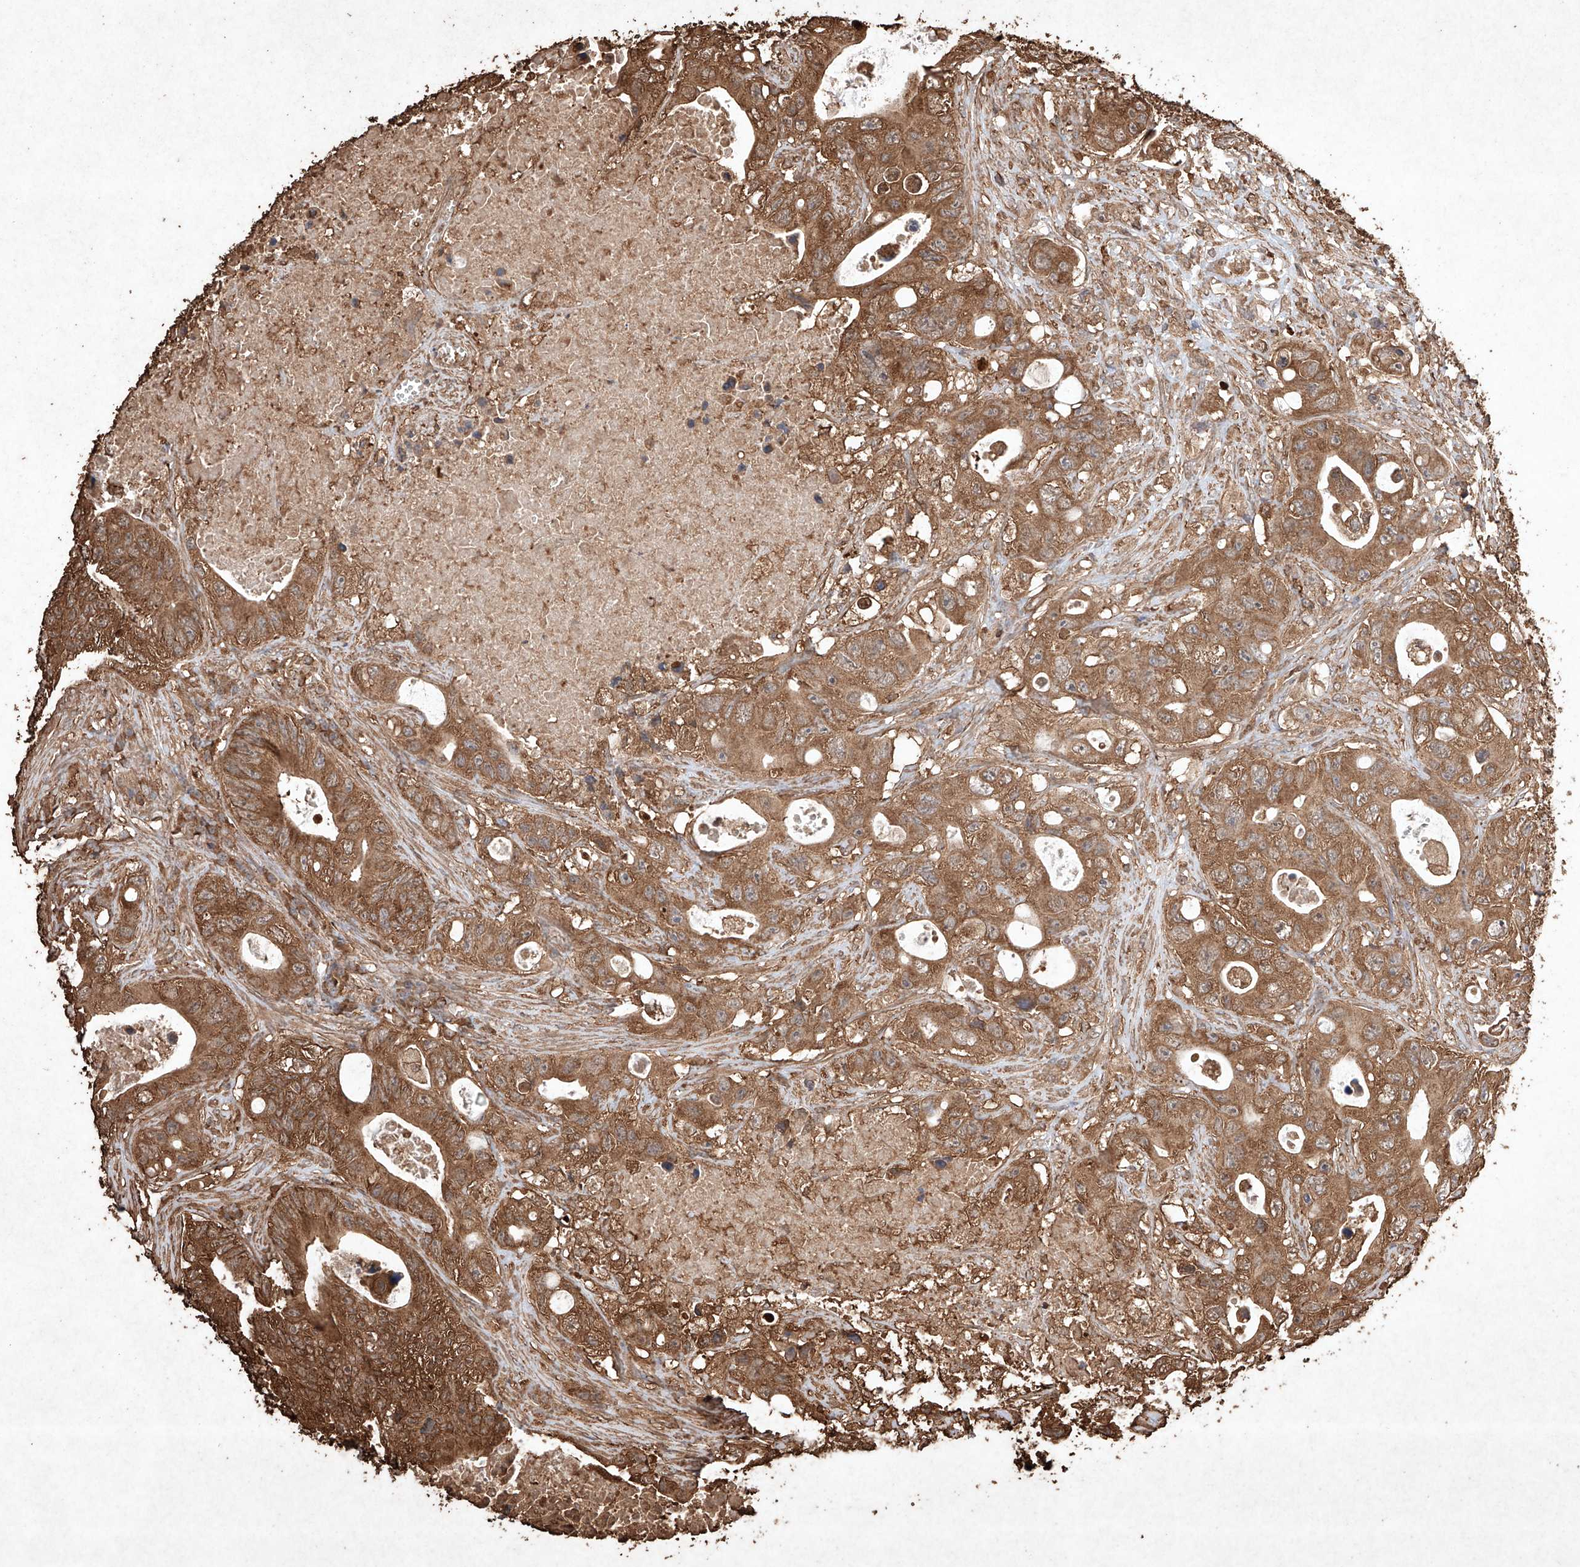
{"staining": {"intensity": "strong", "quantity": ">75%", "location": "cytoplasmic/membranous"}, "tissue": "colorectal cancer", "cell_type": "Tumor cells", "image_type": "cancer", "snomed": [{"axis": "morphology", "description": "Adenocarcinoma, NOS"}, {"axis": "topography", "description": "Colon"}], "caption": "A brown stain highlights strong cytoplasmic/membranous staining of a protein in human colorectal adenocarcinoma tumor cells.", "gene": "M6PR", "patient": {"sex": "female", "age": 46}}